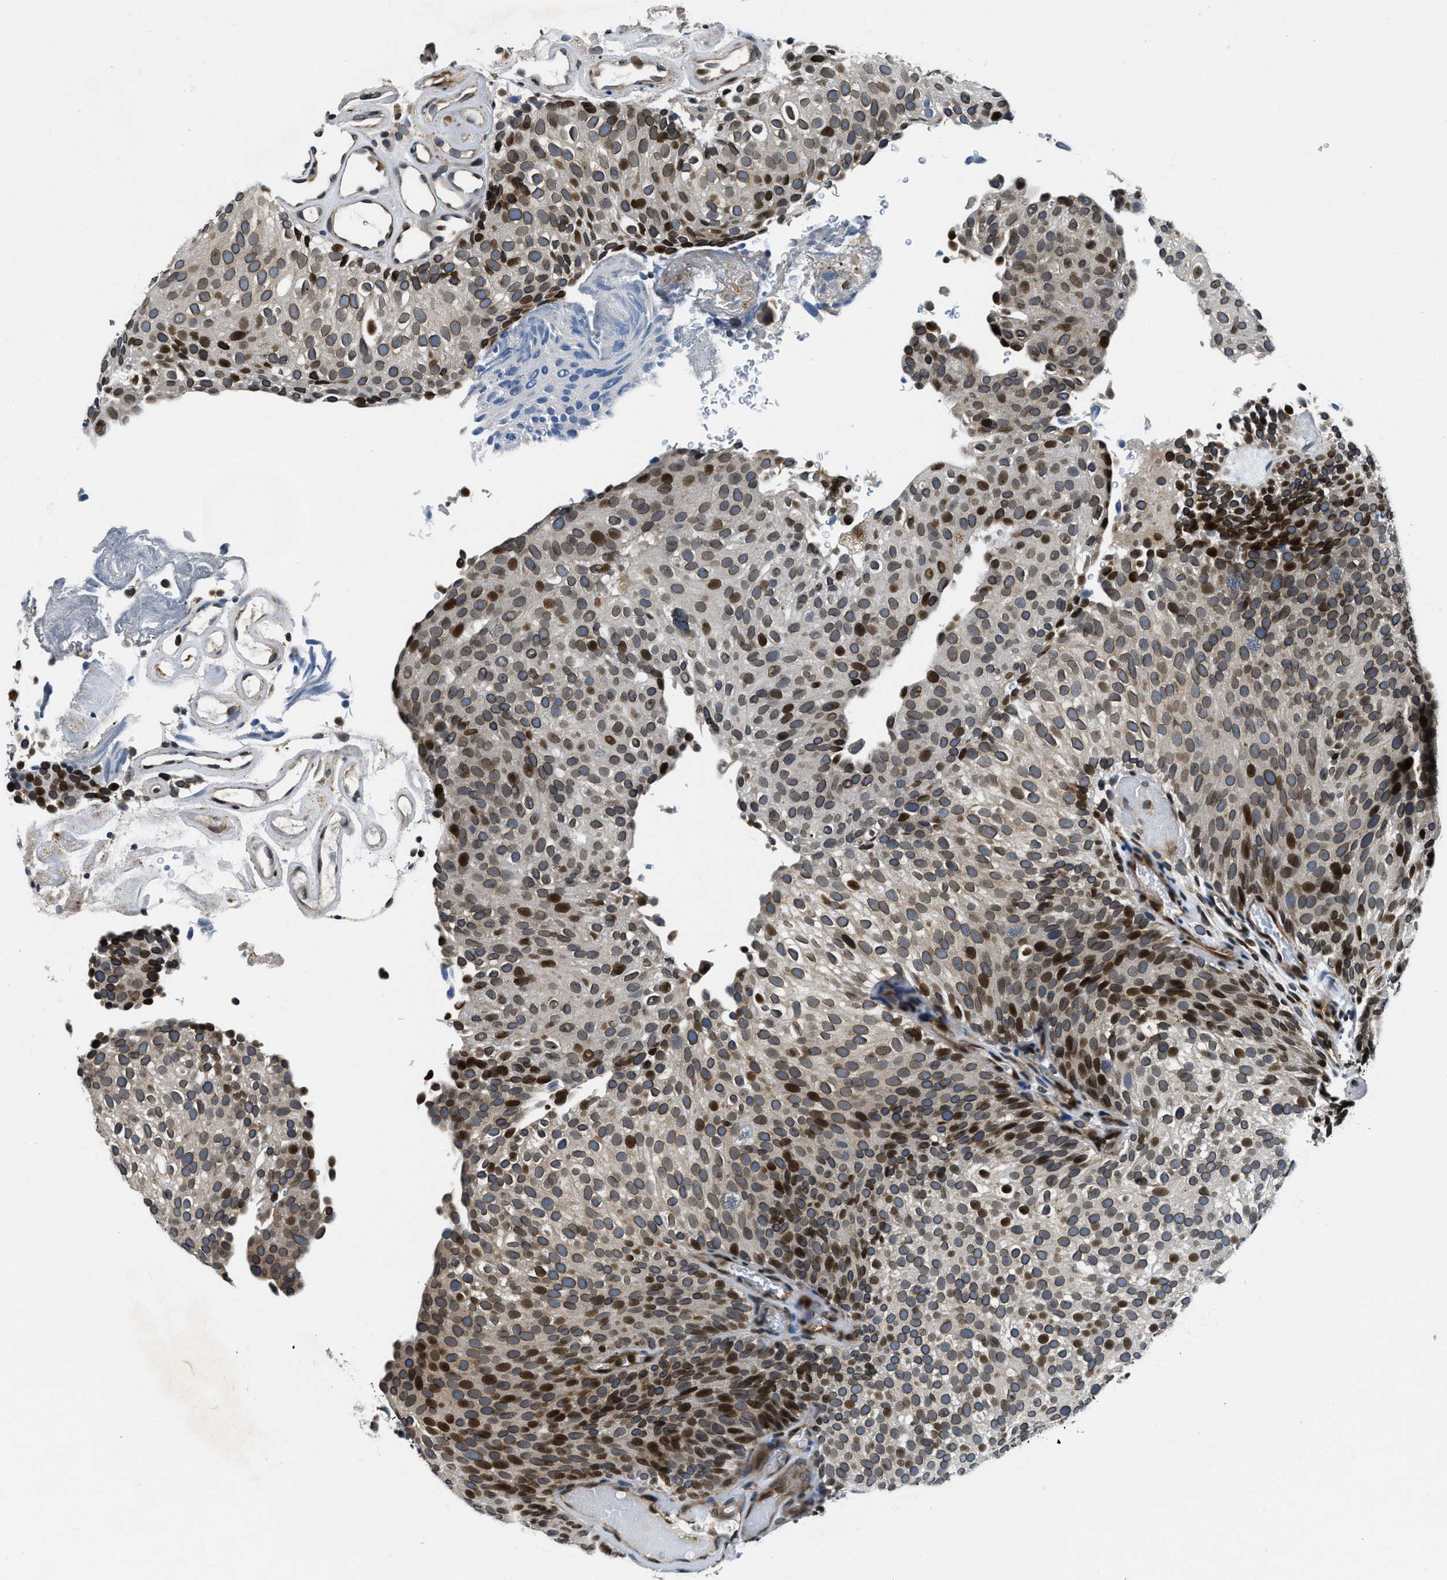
{"staining": {"intensity": "moderate", "quantity": ">75%", "location": "cytoplasmic/membranous,nuclear"}, "tissue": "urothelial cancer", "cell_type": "Tumor cells", "image_type": "cancer", "snomed": [{"axis": "morphology", "description": "Urothelial carcinoma, Low grade"}, {"axis": "topography", "description": "Urinary bladder"}], "caption": "Urothelial cancer stained for a protein demonstrates moderate cytoplasmic/membranous and nuclear positivity in tumor cells. The protein is stained brown, and the nuclei are stained in blue (DAB IHC with brightfield microscopy, high magnification).", "gene": "ZC3HC1", "patient": {"sex": "male", "age": 78}}